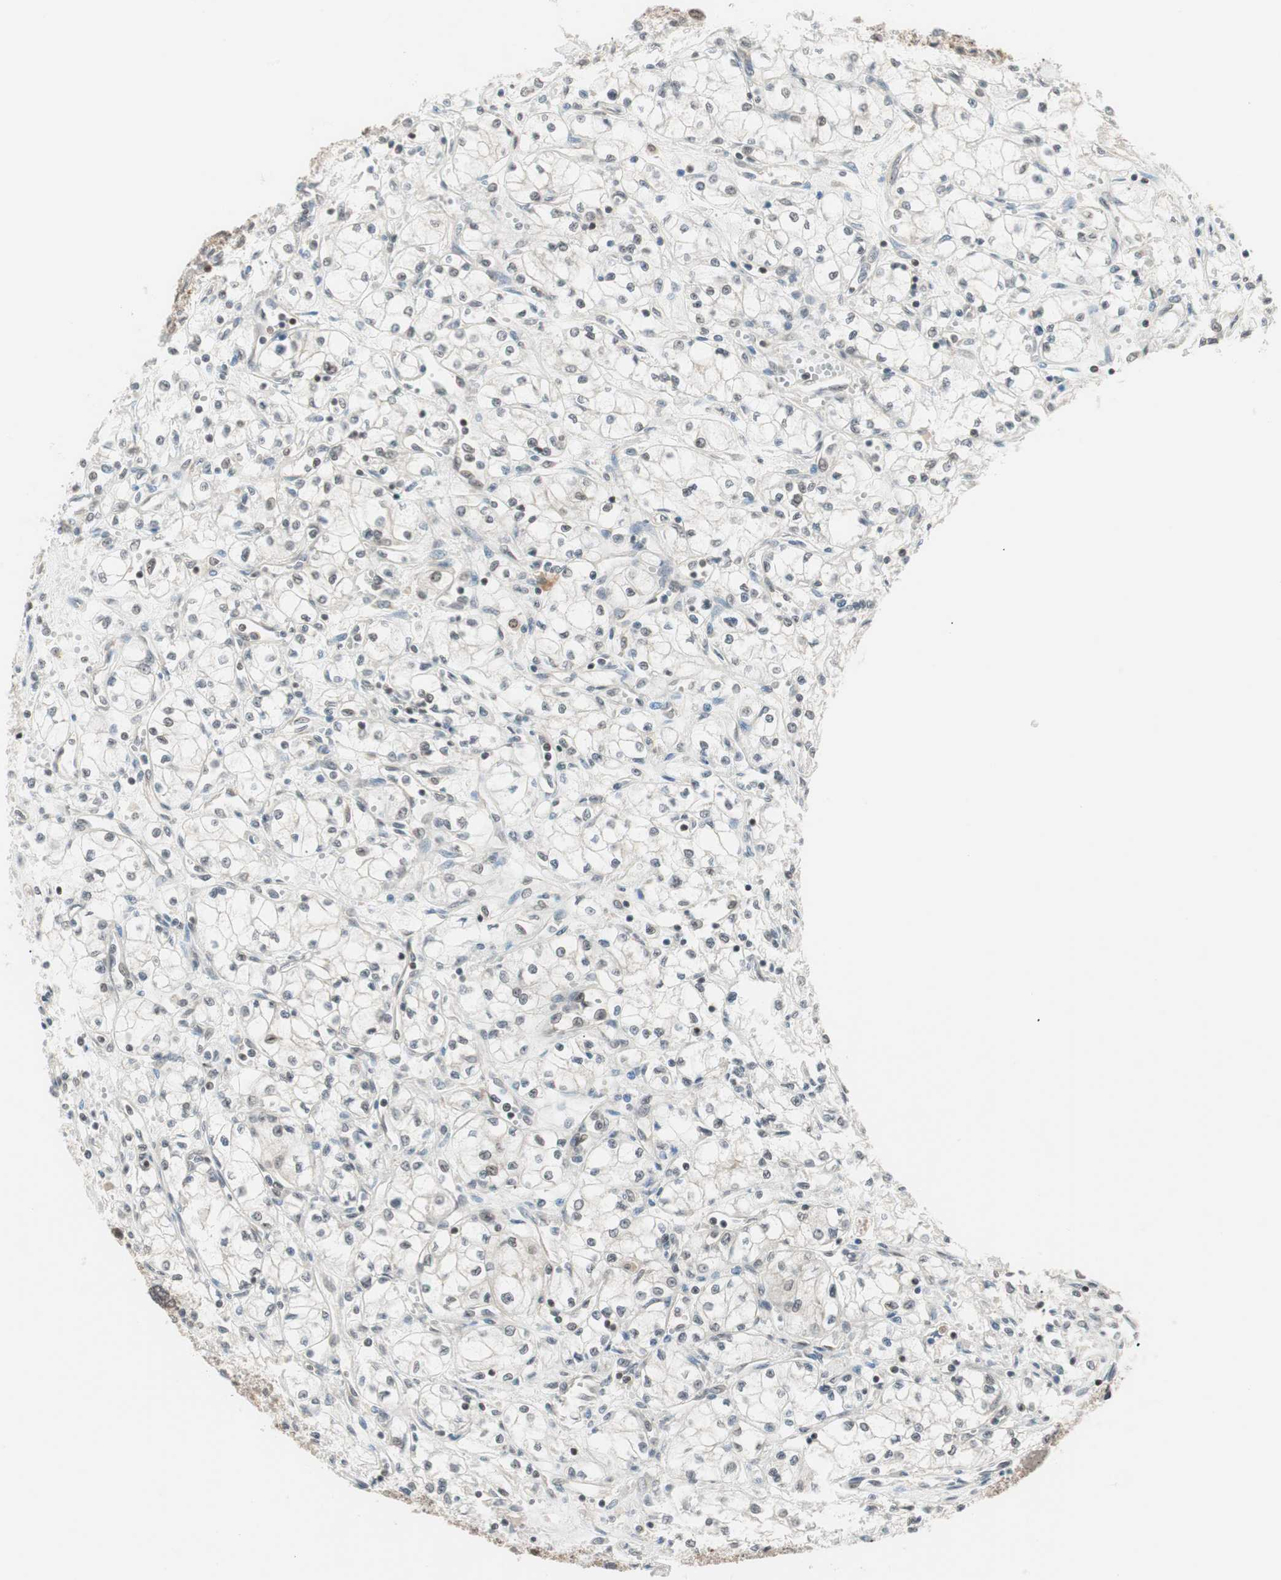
{"staining": {"intensity": "weak", "quantity": "<25%", "location": "nuclear"}, "tissue": "renal cancer", "cell_type": "Tumor cells", "image_type": "cancer", "snomed": [{"axis": "morphology", "description": "Normal tissue, NOS"}, {"axis": "morphology", "description": "Adenocarcinoma, NOS"}, {"axis": "topography", "description": "Kidney"}], "caption": "This is an IHC image of human renal cancer (adenocarcinoma). There is no staining in tumor cells.", "gene": "UBE2I", "patient": {"sex": "male", "age": 59}}